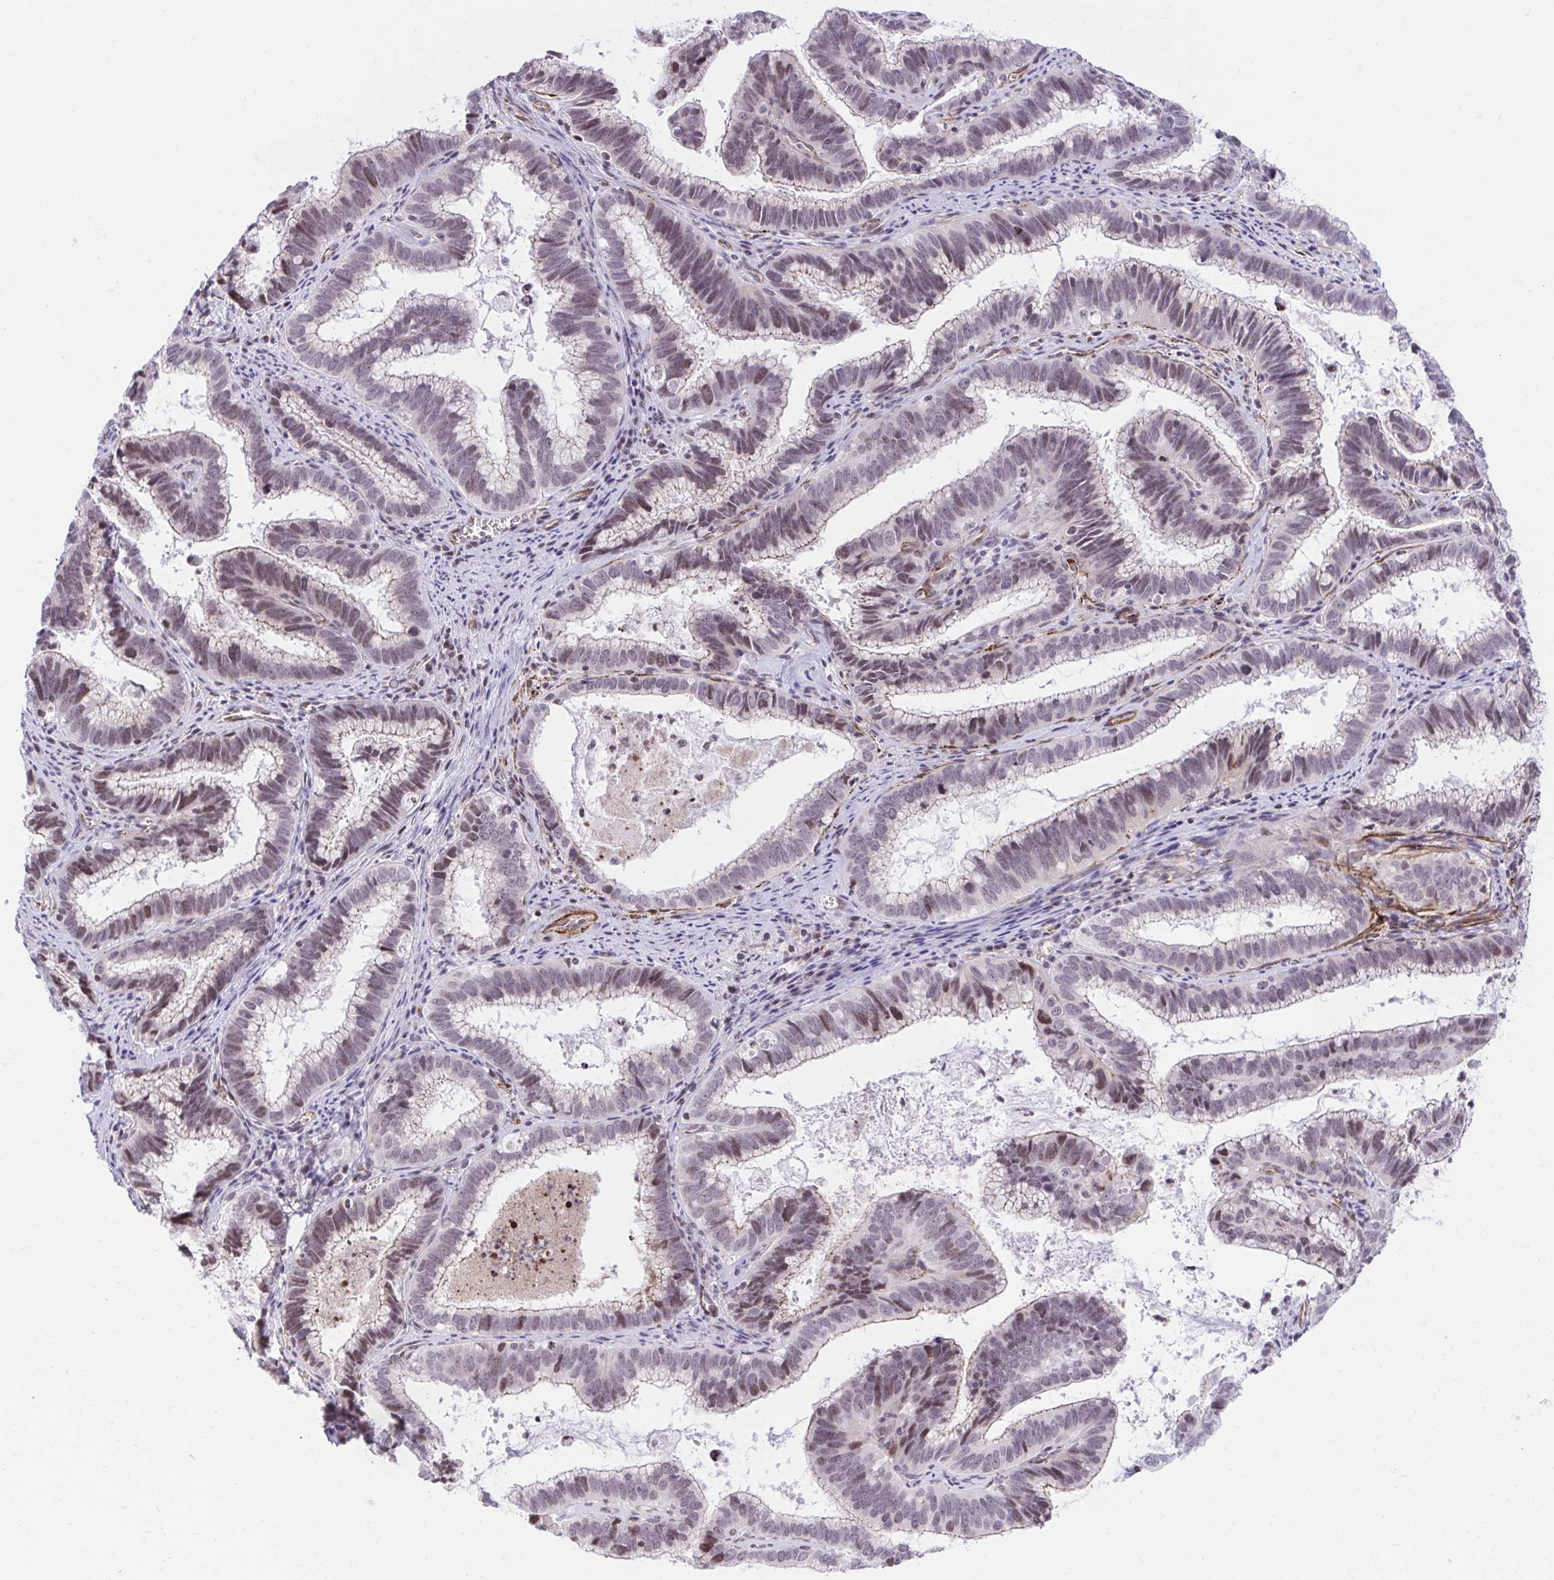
{"staining": {"intensity": "moderate", "quantity": "25%-75%", "location": "nuclear"}, "tissue": "cervical cancer", "cell_type": "Tumor cells", "image_type": "cancer", "snomed": [{"axis": "morphology", "description": "Adenocarcinoma, NOS"}, {"axis": "topography", "description": "Cervix"}], "caption": "Cervical cancer was stained to show a protein in brown. There is medium levels of moderate nuclear expression in approximately 25%-75% of tumor cells.", "gene": "KCNN4", "patient": {"sex": "female", "age": 61}}